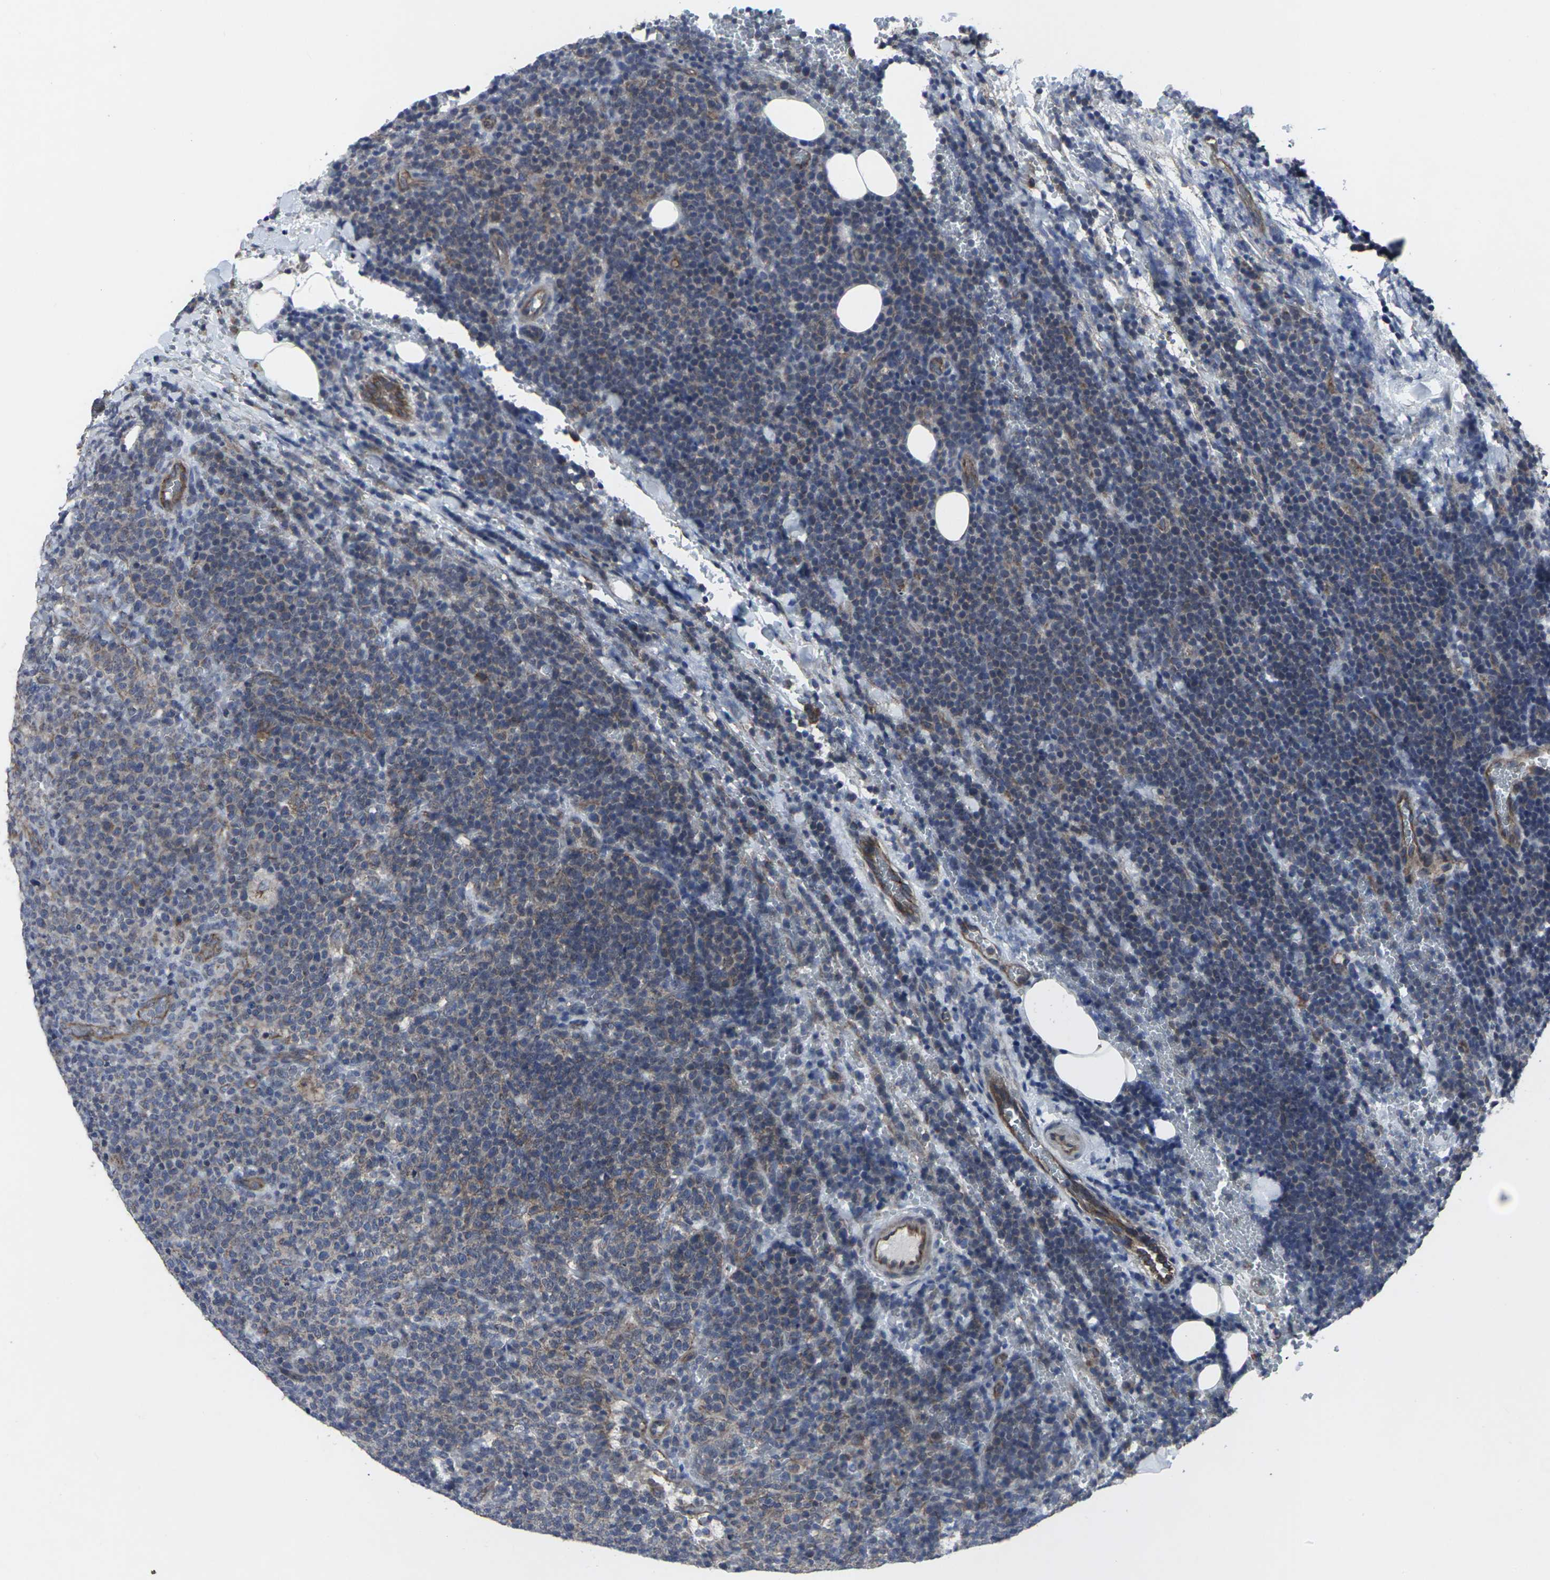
{"staining": {"intensity": "moderate", "quantity": "25%-75%", "location": "cytoplasmic/membranous"}, "tissue": "lymphoma", "cell_type": "Tumor cells", "image_type": "cancer", "snomed": [{"axis": "morphology", "description": "Malignant lymphoma, non-Hodgkin's type, High grade"}, {"axis": "topography", "description": "Lymph node"}], "caption": "An immunohistochemistry (IHC) histopathology image of tumor tissue is shown. Protein staining in brown shows moderate cytoplasmic/membranous positivity in lymphoma within tumor cells.", "gene": "MAPKAPK2", "patient": {"sex": "male", "age": 61}}